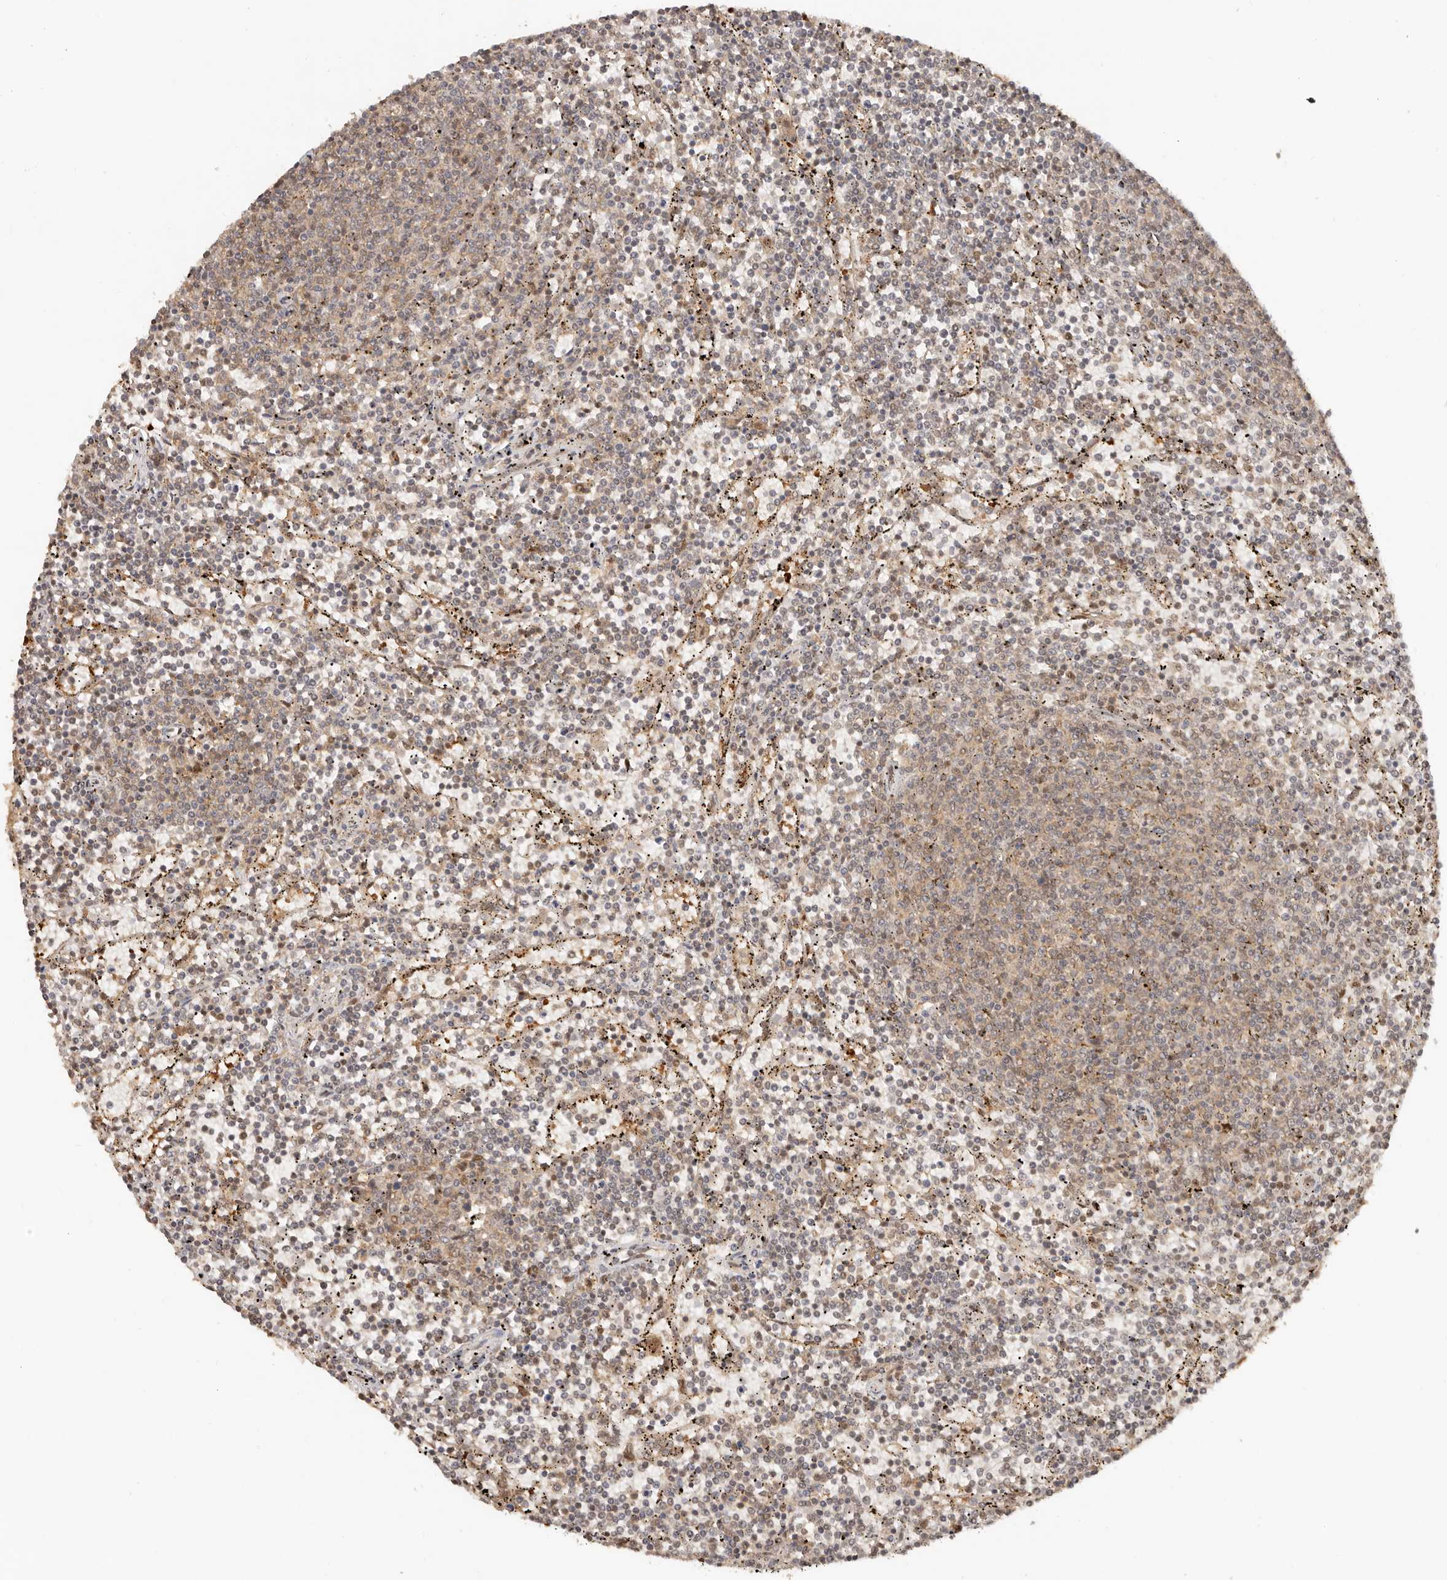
{"staining": {"intensity": "weak", "quantity": "25%-75%", "location": "cytoplasmic/membranous,nuclear"}, "tissue": "lymphoma", "cell_type": "Tumor cells", "image_type": "cancer", "snomed": [{"axis": "morphology", "description": "Malignant lymphoma, non-Hodgkin's type, Low grade"}, {"axis": "topography", "description": "Spleen"}], "caption": "Brown immunohistochemical staining in human low-grade malignant lymphoma, non-Hodgkin's type shows weak cytoplasmic/membranous and nuclear staining in approximately 25%-75% of tumor cells. (DAB IHC with brightfield microscopy, high magnification).", "gene": "PSMA5", "patient": {"sex": "female", "age": 50}}